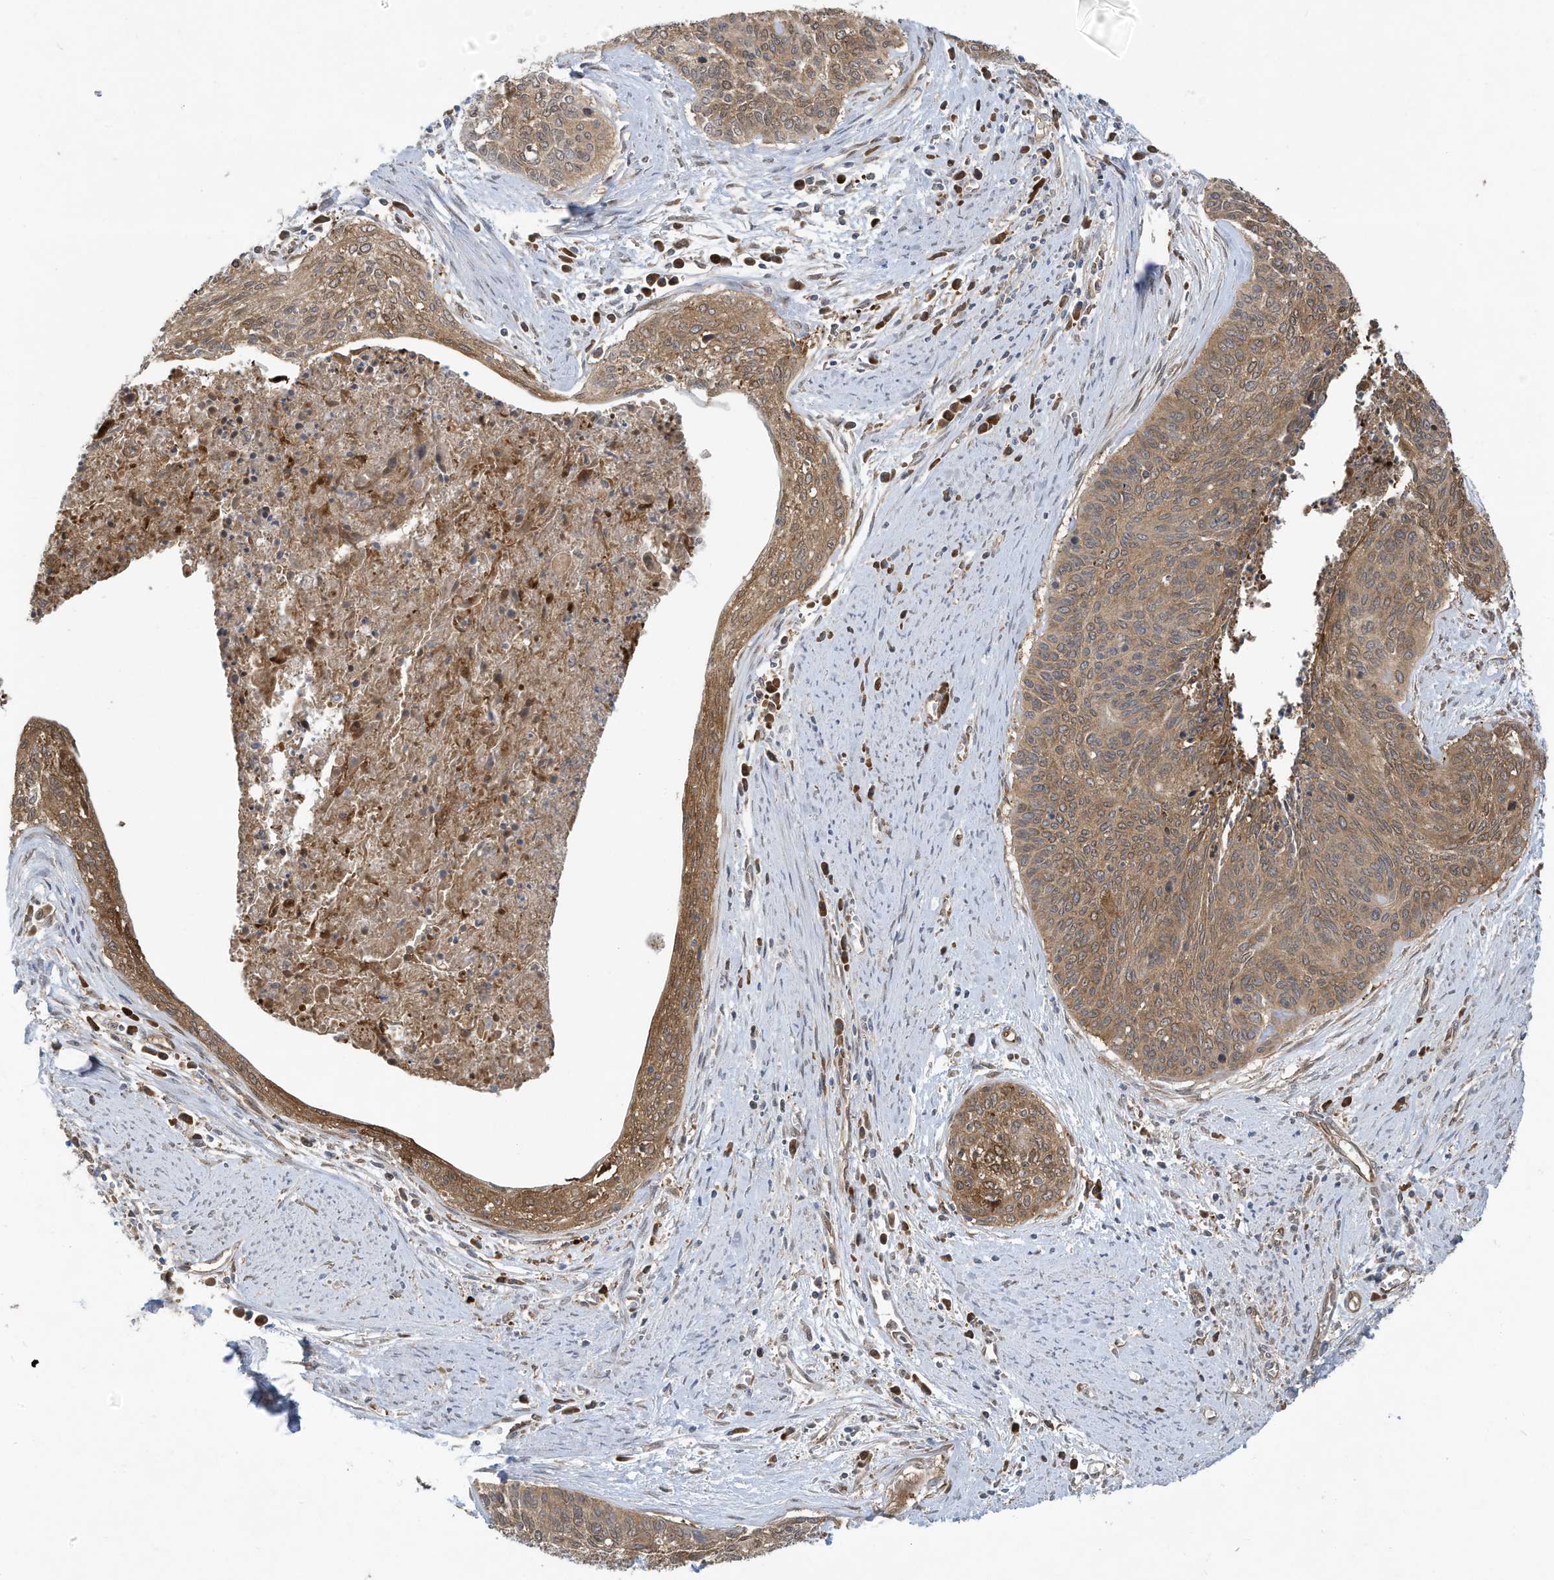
{"staining": {"intensity": "moderate", "quantity": ">75%", "location": "cytoplasmic/membranous"}, "tissue": "cervical cancer", "cell_type": "Tumor cells", "image_type": "cancer", "snomed": [{"axis": "morphology", "description": "Squamous cell carcinoma, NOS"}, {"axis": "topography", "description": "Cervix"}], "caption": "A micrograph showing moderate cytoplasmic/membranous staining in approximately >75% of tumor cells in cervical cancer, as visualized by brown immunohistochemical staining.", "gene": "USE1", "patient": {"sex": "female", "age": 55}}